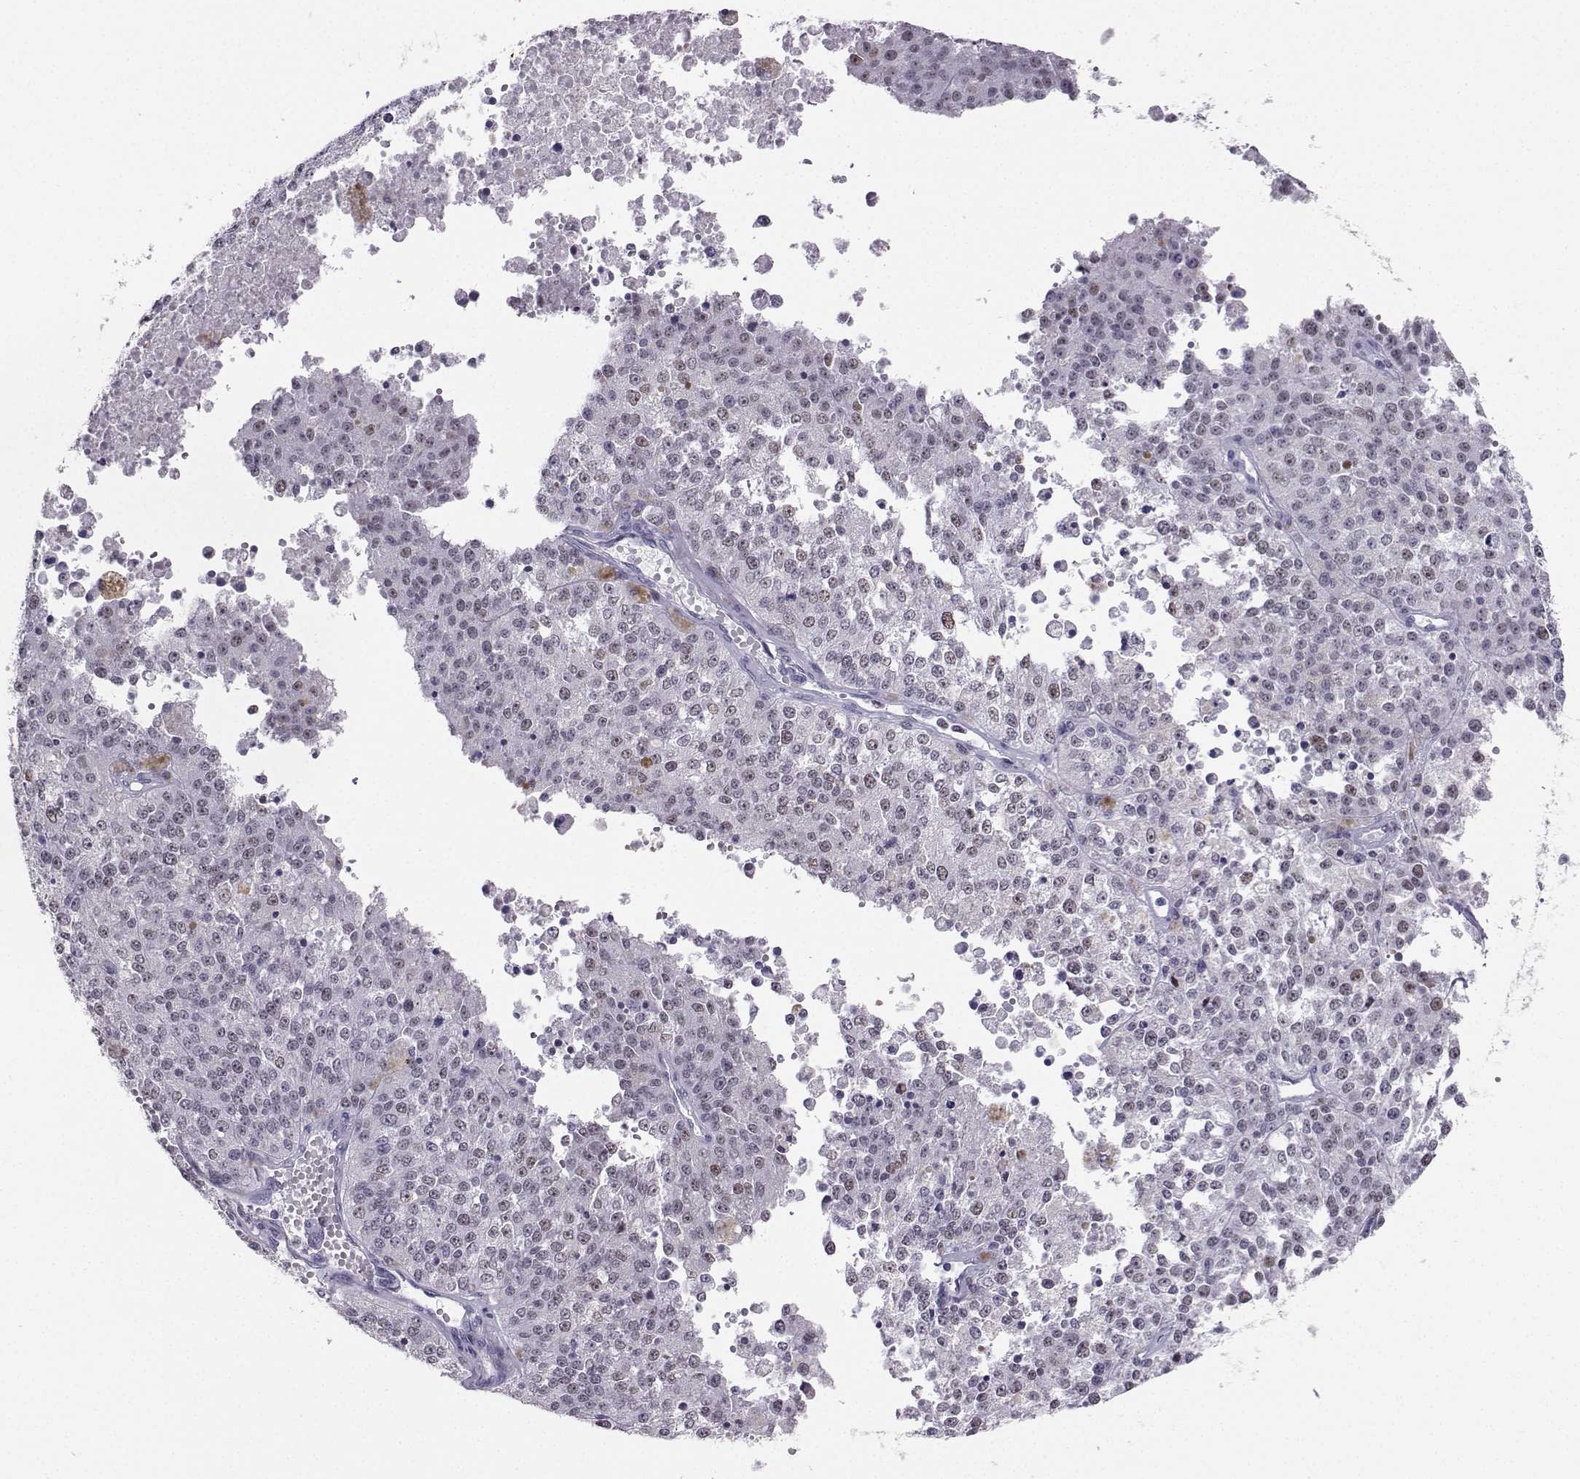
{"staining": {"intensity": "negative", "quantity": "none", "location": "none"}, "tissue": "melanoma", "cell_type": "Tumor cells", "image_type": "cancer", "snomed": [{"axis": "morphology", "description": "Malignant melanoma, Metastatic site"}, {"axis": "topography", "description": "Lymph node"}], "caption": "High magnification brightfield microscopy of malignant melanoma (metastatic site) stained with DAB (brown) and counterstained with hematoxylin (blue): tumor cells show no significant positivity. Brightfield microscopy of immunohistochemistry stained with DAB (3,3'-diaminobenzidine) (brown) and hematoxylin (blue), captured at high magnification.", "gene": "TEDC2", "patient": {"sex": "female", "age": 64}}